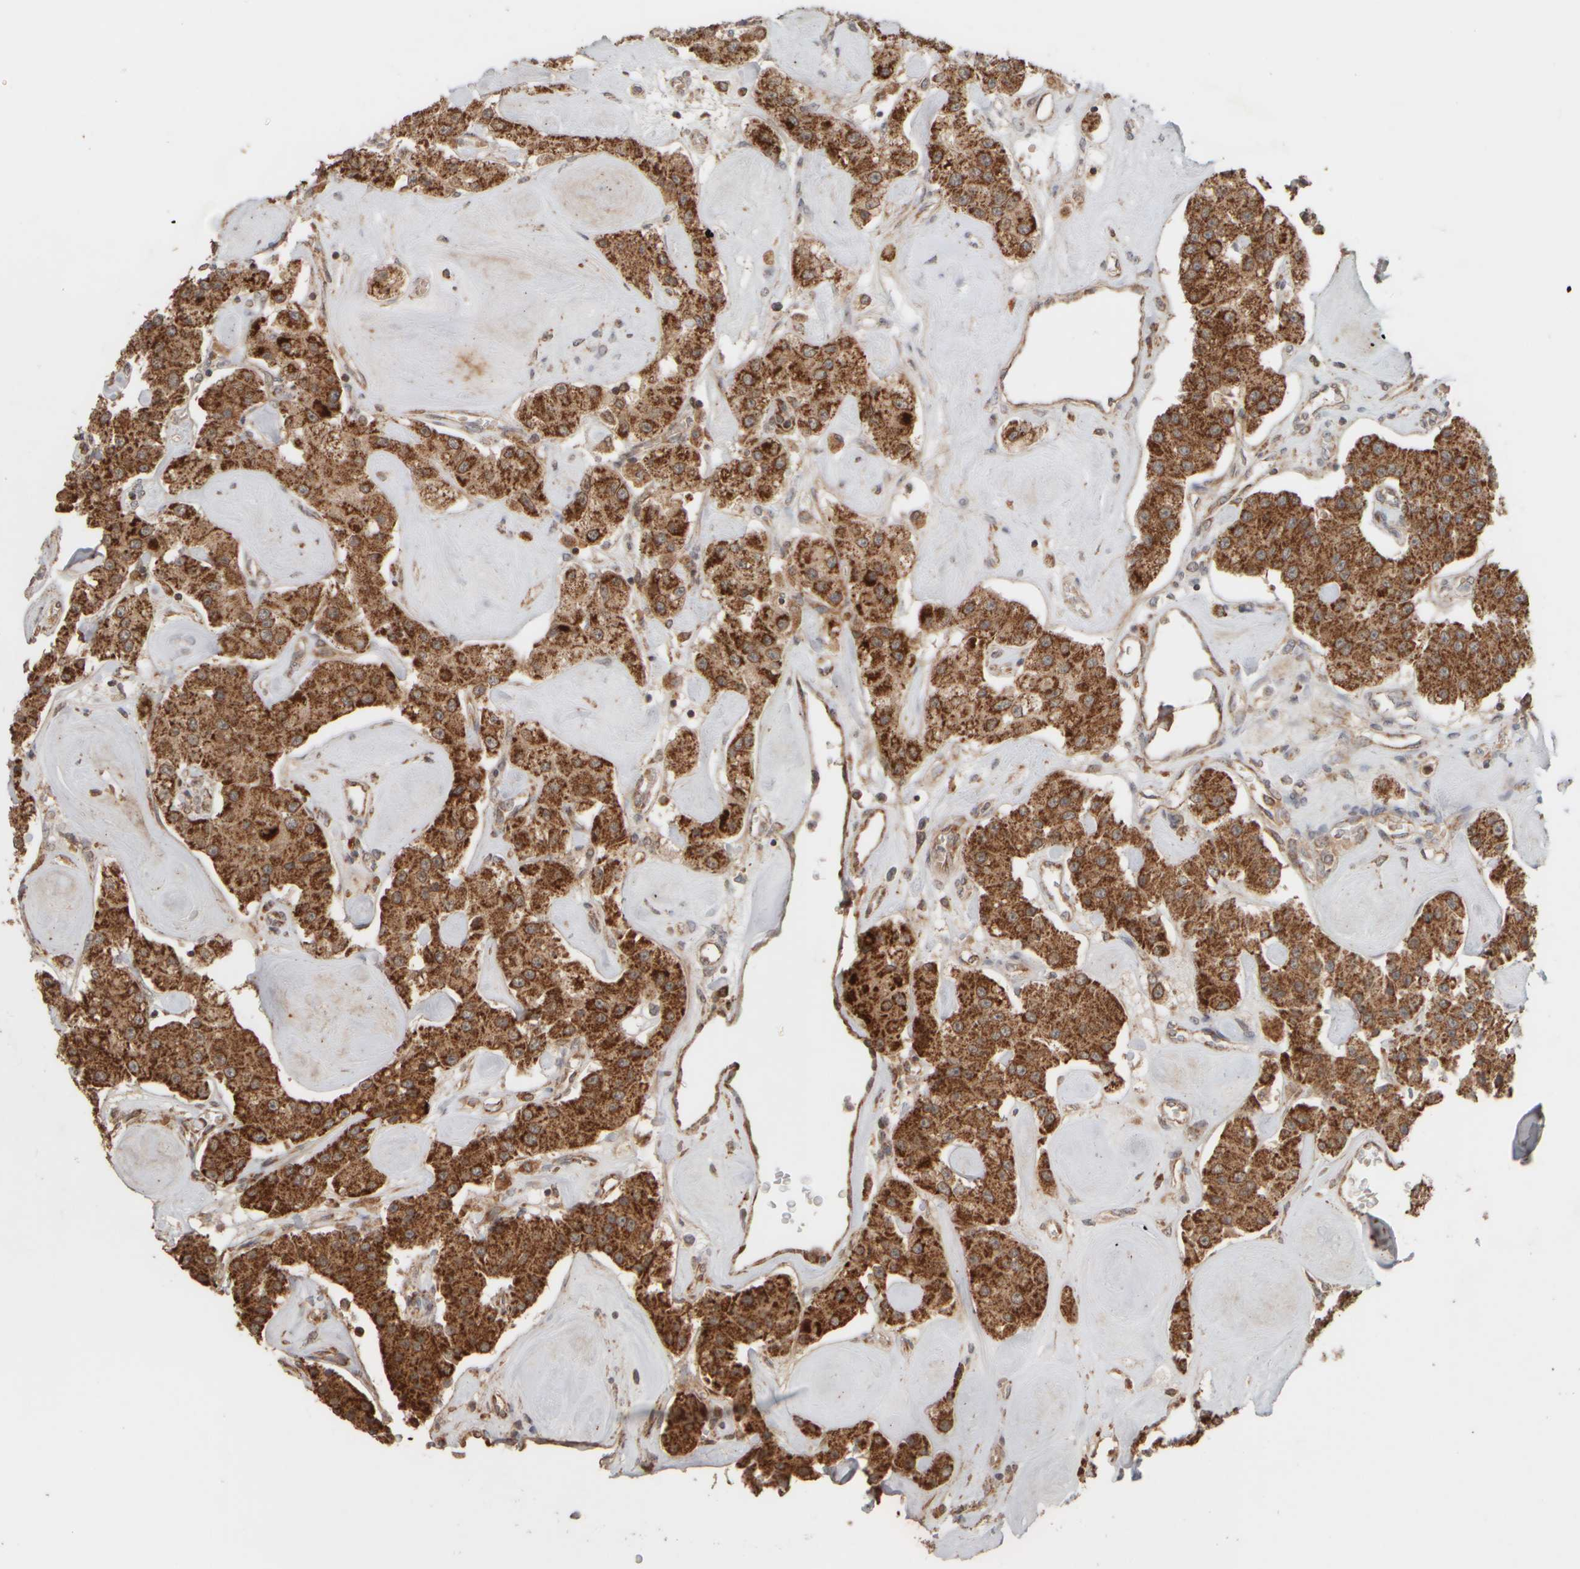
{"staining": {"intensity": "strong", "quantity": ">75%", "location": "cytoplasmic/membranous"}, "tissue": "carcinoid", "cell_type": "Tumor cells", "image_type": "cancer", "snomed": [{"axis": "morphology", "description": "Carcinoid, malignant, NOS"}, {"axis": "topography", "description": "Pancreas"}], "caption": "Malignant carcinoid stained for a protein (brown) reveals strong cytoplasmic/membranous positive staining in about >75% of tumor cells.", "gene": "EIF2B3", "patient": {"sex": "male", "age": 41}}